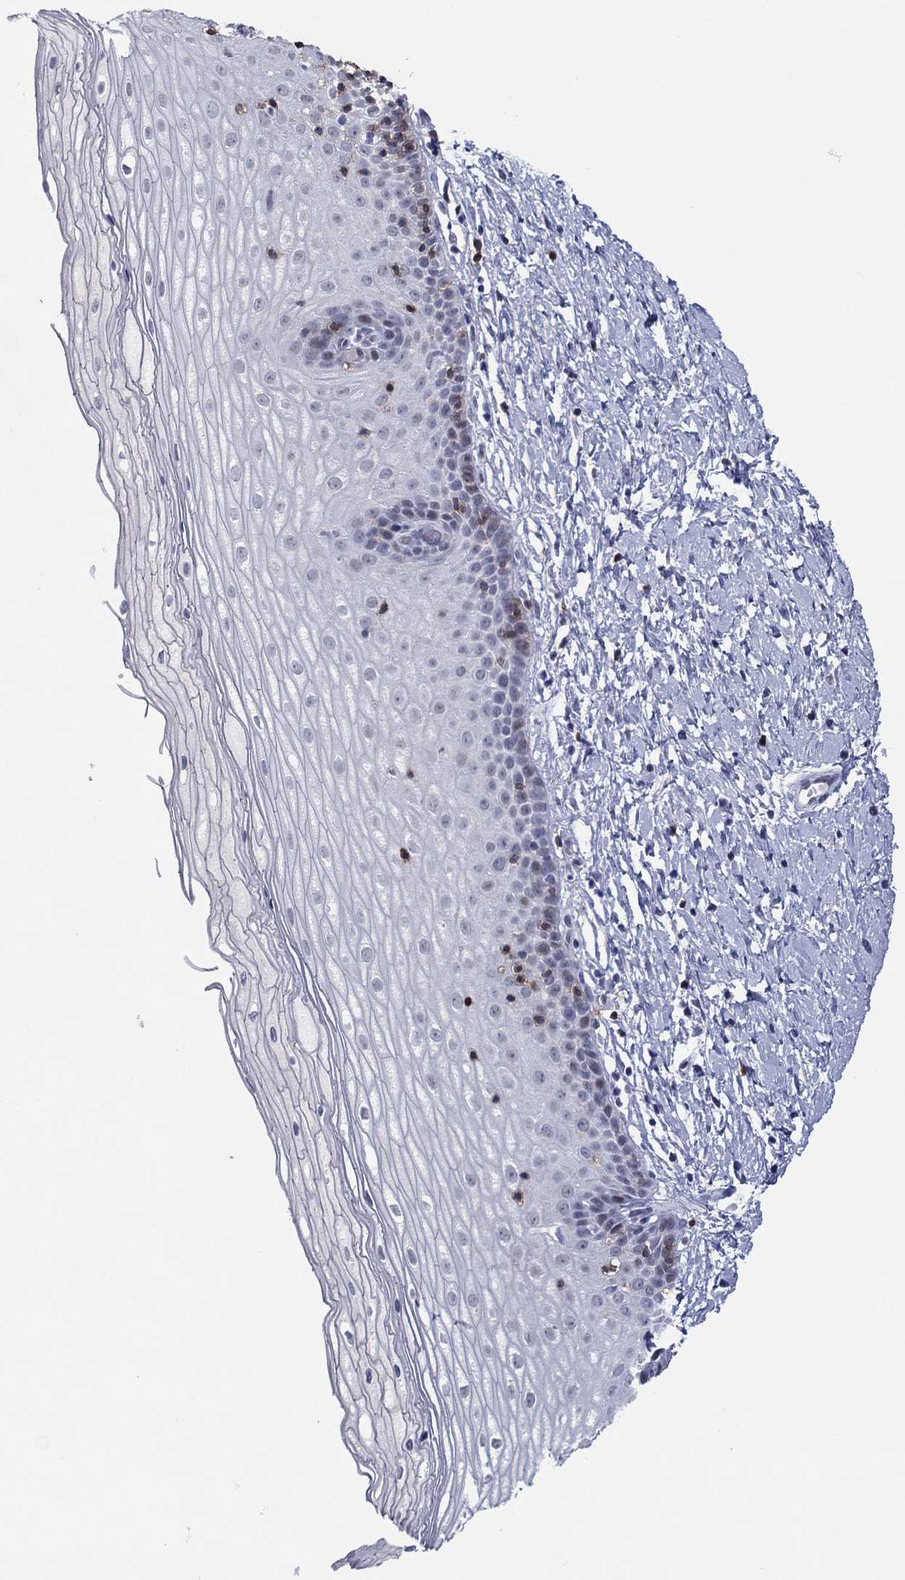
{"staining": {"intensity": "negative", "quantity": "none", "location": "none"}, "tissue": "cervix", "cell_type": "Glandular cells", "image_type": "normal", "snomed": [{"axis": "morphology", "description": "Normal tissue, NOS"}, {"axis": "topography", "description": "Cervix"}], "caption": "A micrograph of cervix stained for a protein exhibits no brown staining in glandular cells. (Immunohistochemistry (ihc), brightfield microscopy, high magnification).", "gene": "ITGAE", "patient": {"sex": "female", "age": 37}}